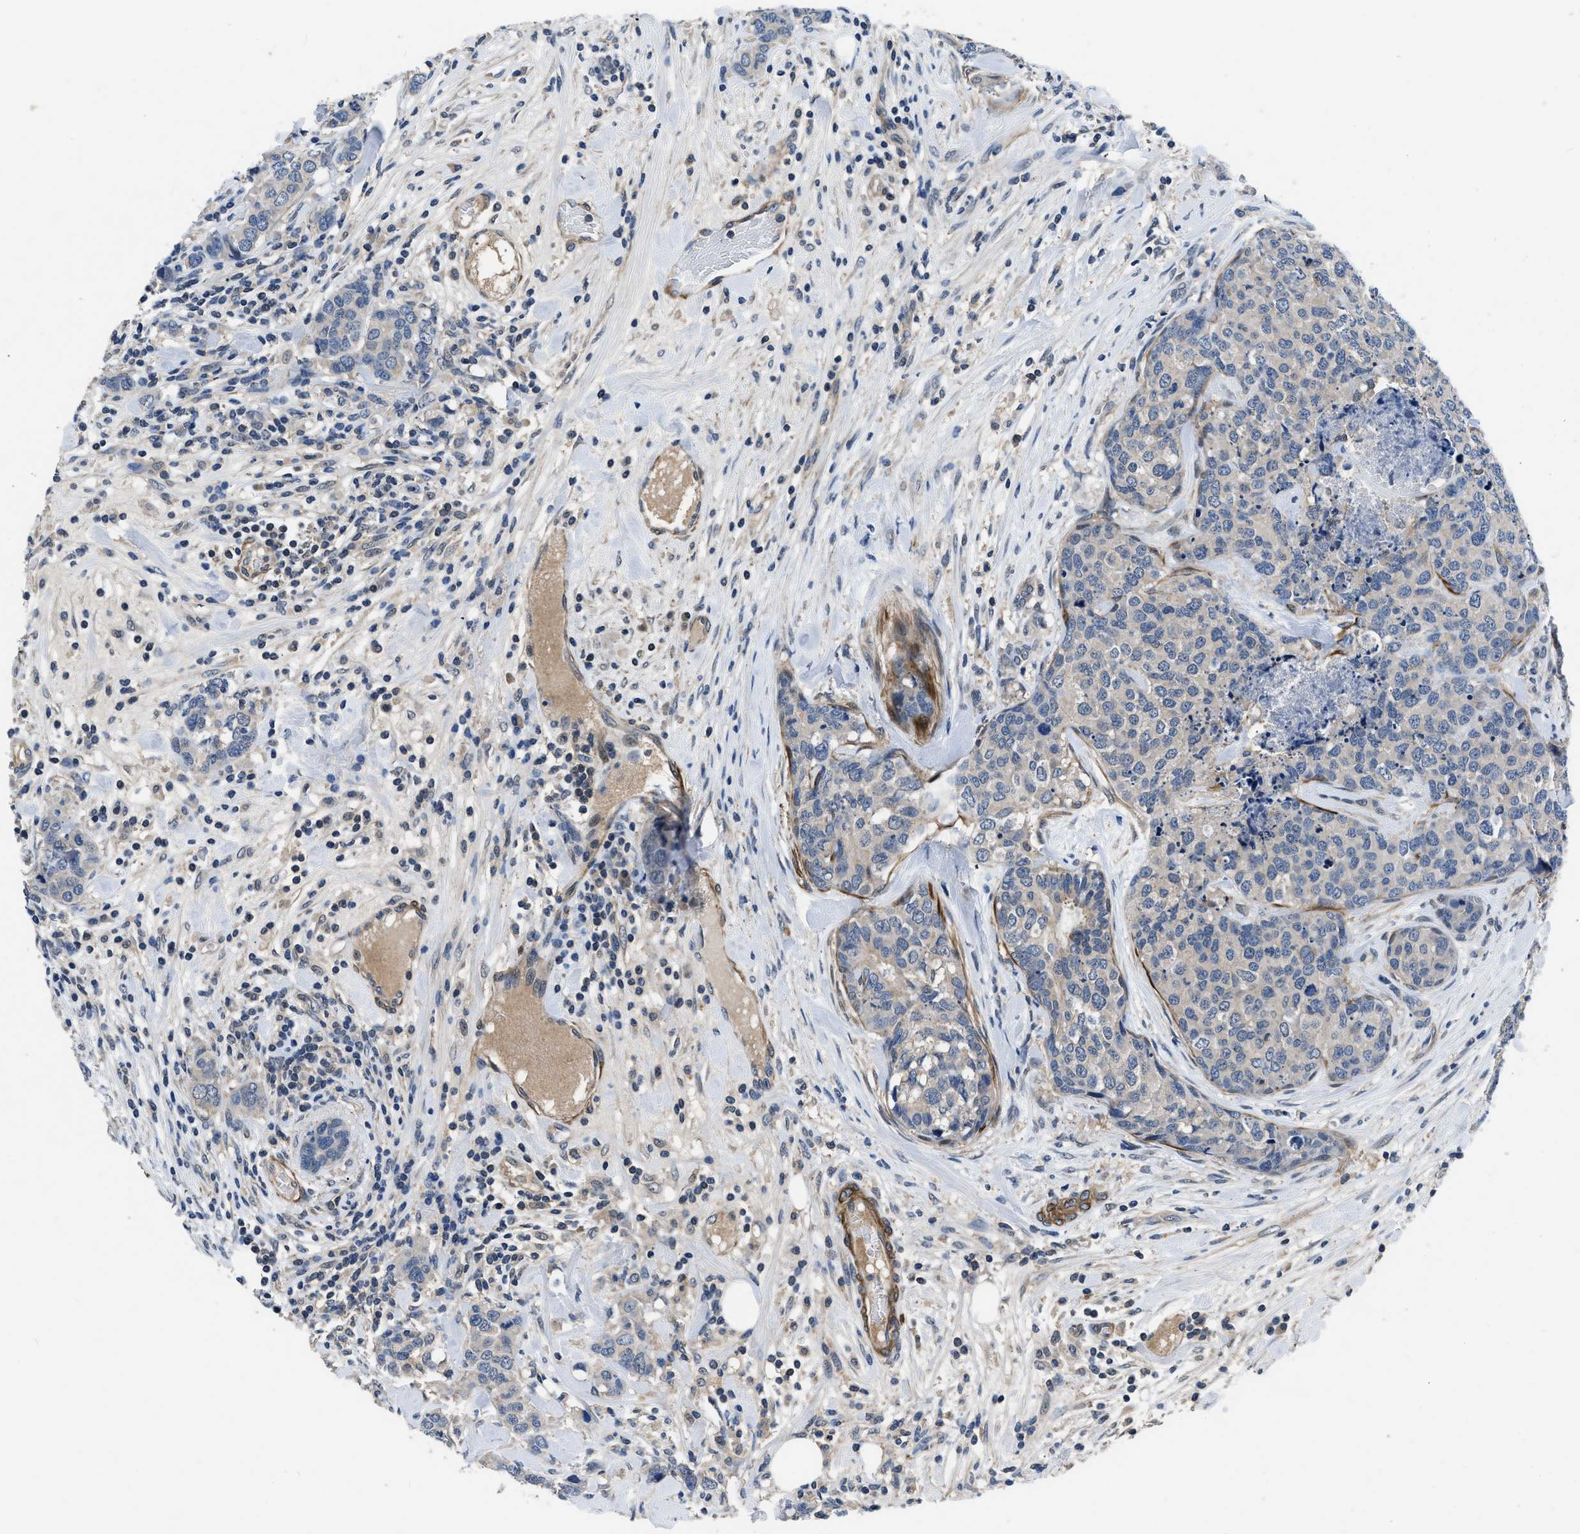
{"staining": {"intensity": "negative", "quantity": "none", "location": "none"}, "tissue": "breast cancer", "cell_type": "Tumor cells", "image_type": "cancer", "snomed": [{"axis": "morphology", "description": "Lobular carcinoma"}, {"axis": "topography", "description": "Breast"}], "caption": "Immunohistochemical staining of human lobular carcinoma (breast) displays no significant expression in tumor cells.", "gene": "LANCL2", "patient": {"sex": "female", "age": 59}}